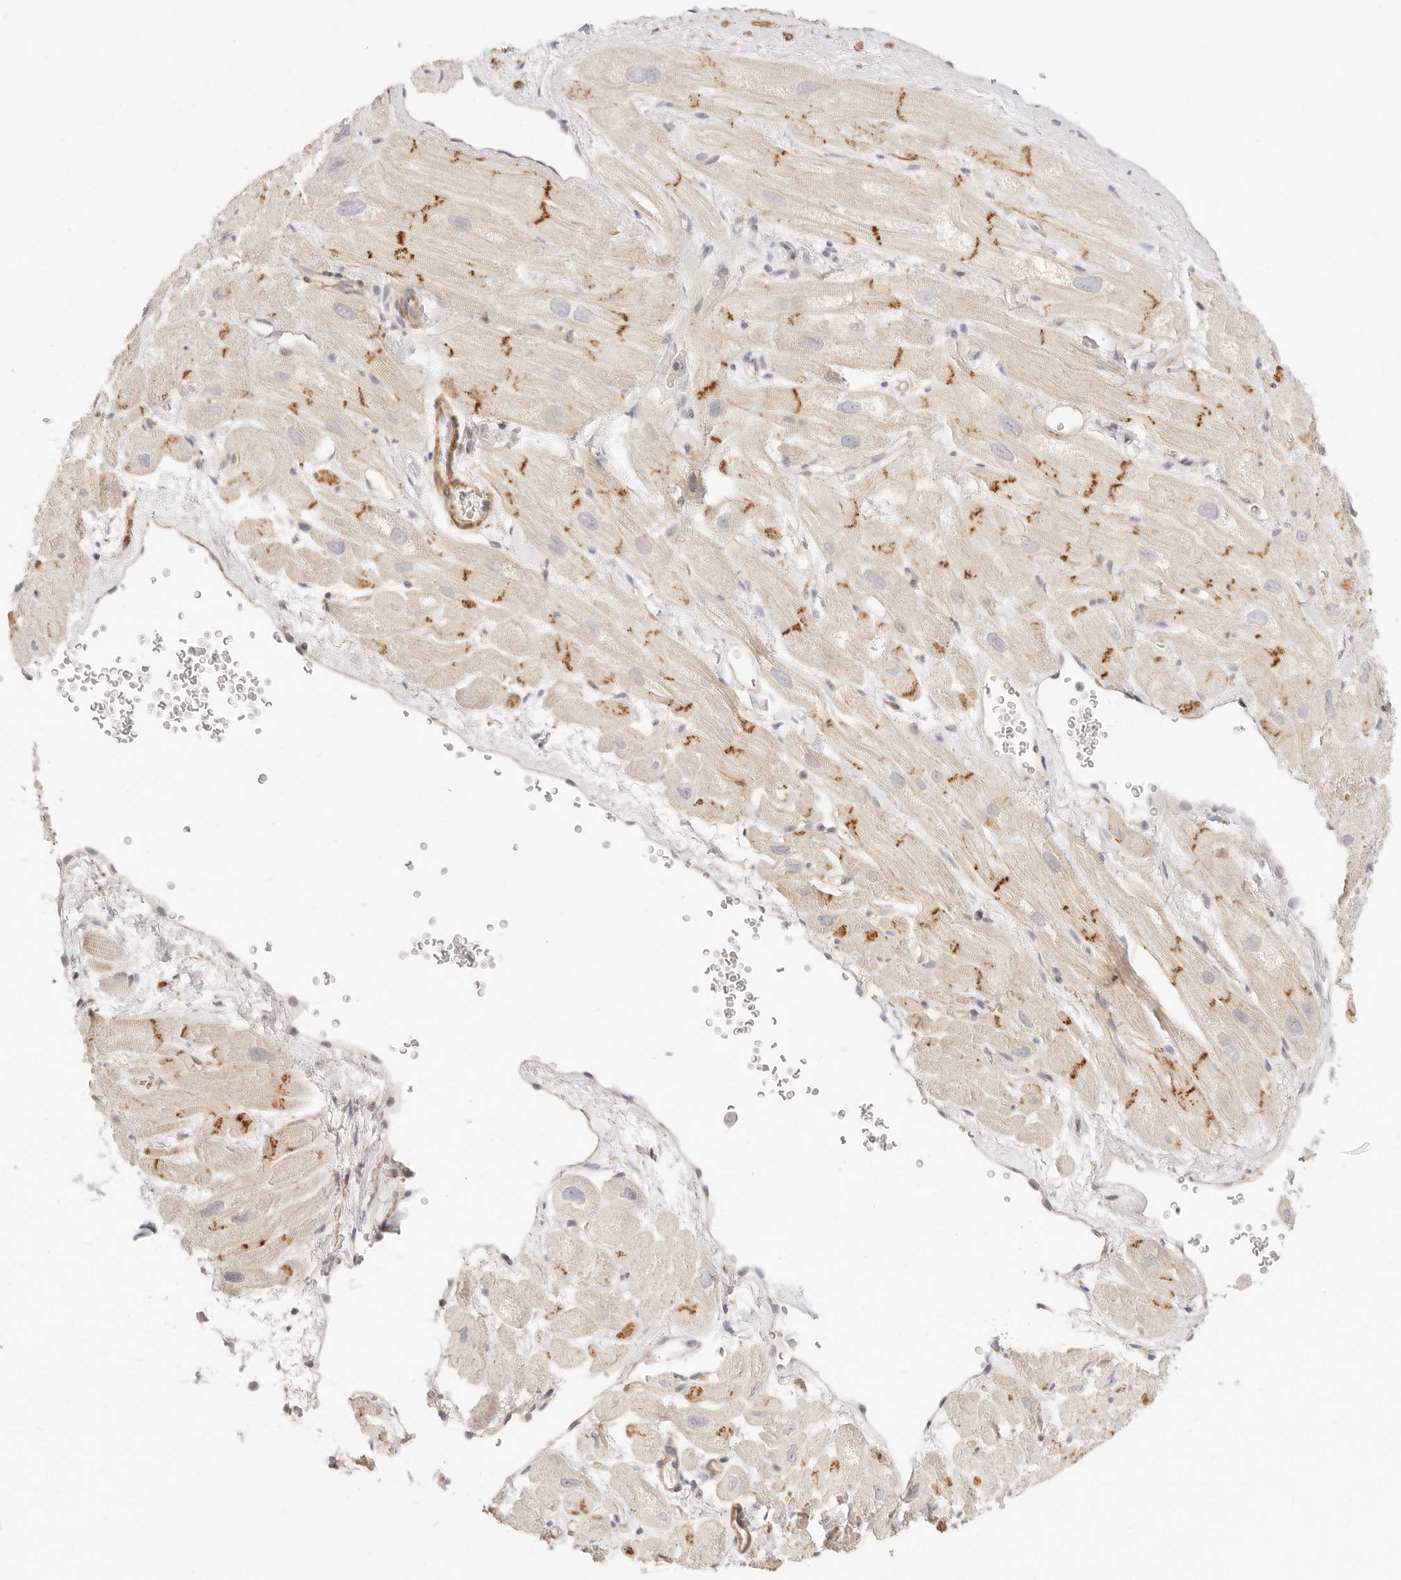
{"staining": {"intensity": "moderate", "quantity": "25%-75%", "location": "cytoplasmic/membranous"}, "tissue": "heart muscle", "cell_type": "Cardiomyocytes", "image_type": "normal", "snomed": [{"axis": "morphology", "description": "Normal tissue, NOS"}, {"axis": "topography", "description": "Heart"}], "caption": "Immunohistochemical staining of benign human heart muscle exhibits moderate cytoplasmic/membranous protein positivity in approximately 25%-75% of cardiomyocytes. (brown staining indicates protein expression, while blue staining denotes nuclei).", "gene": "UBXN10", "patient": {"sex": "male", "age": 49}}